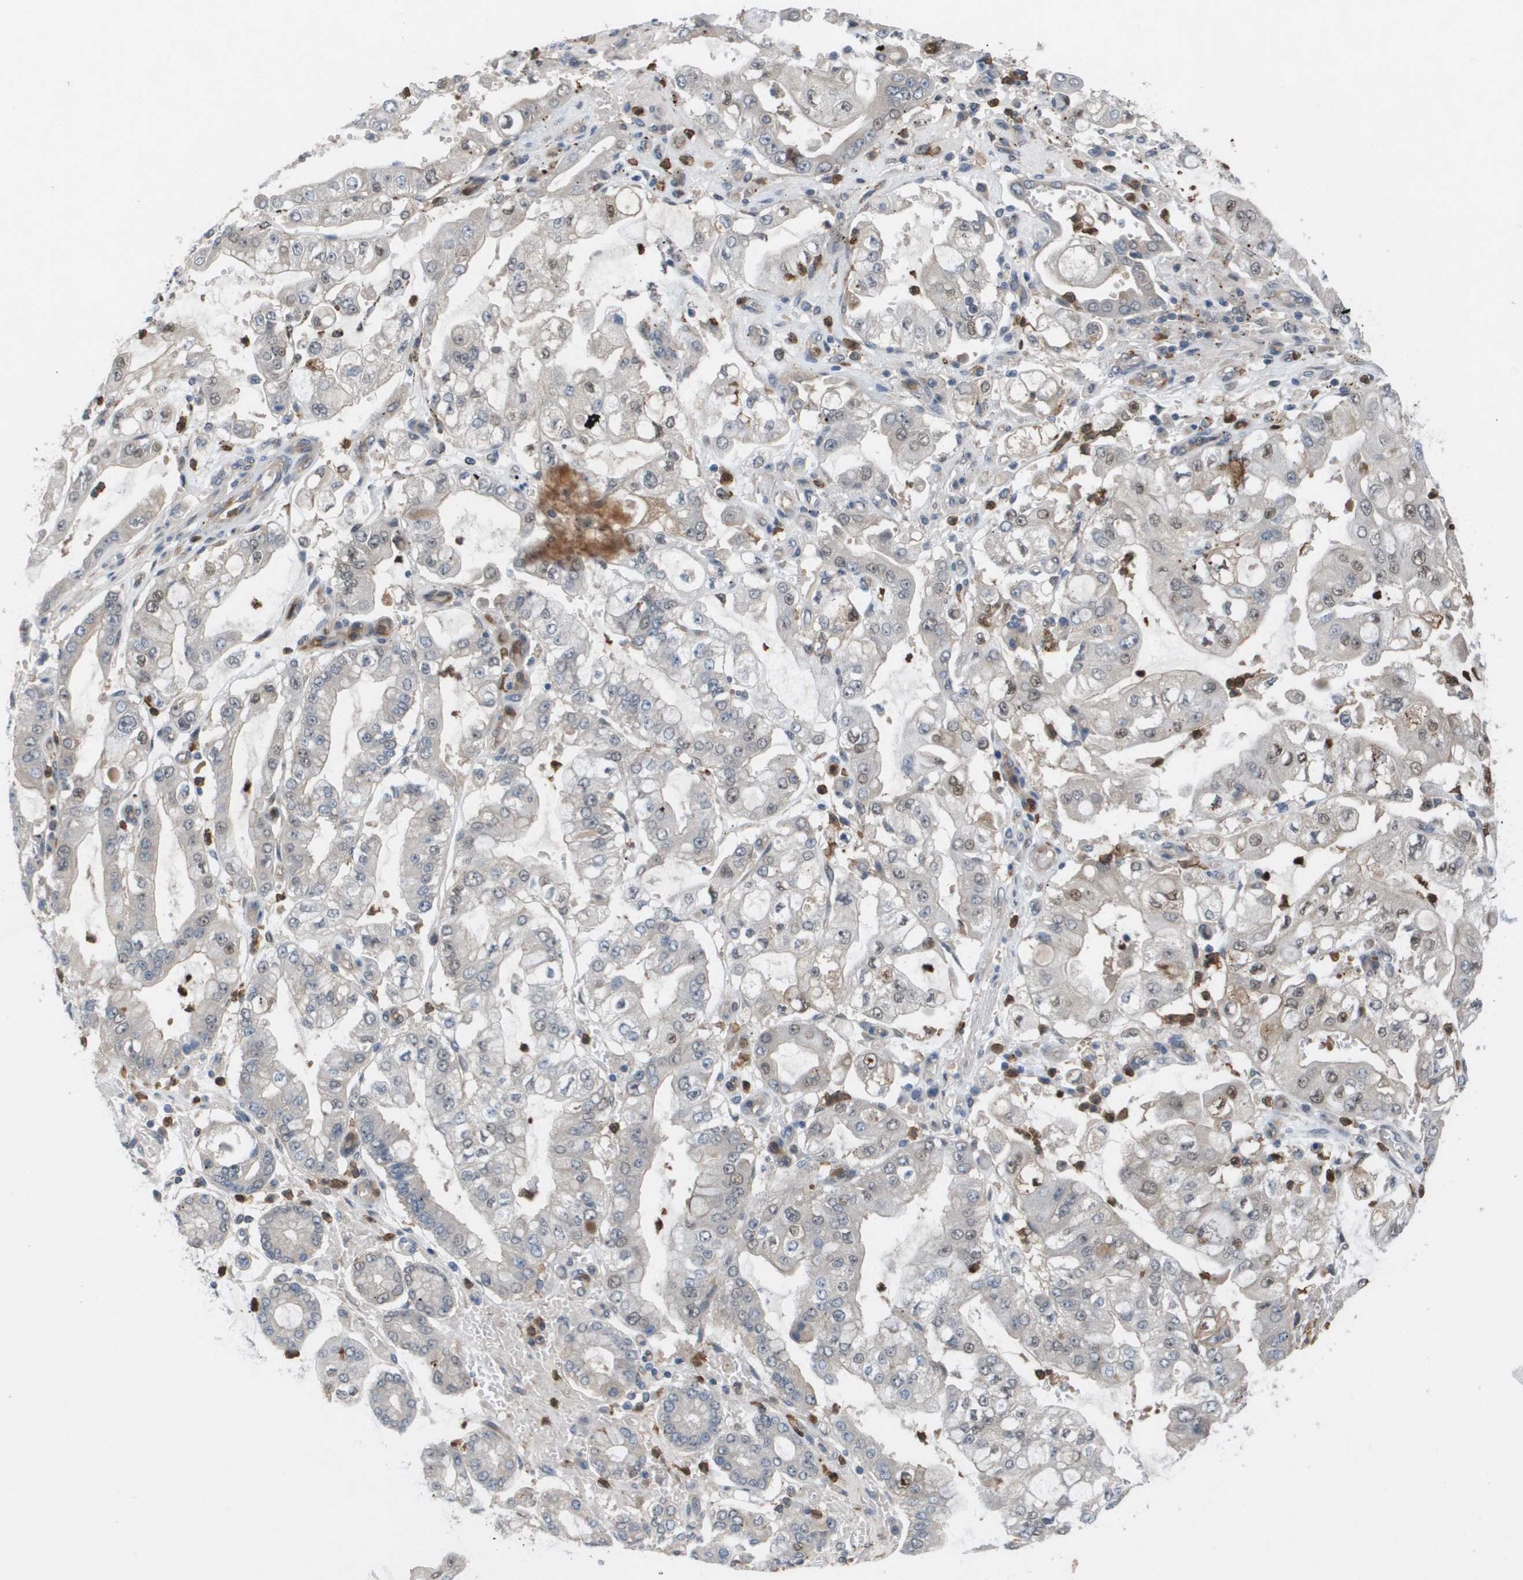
{"staining": {"intensity": "weak", "quantity": "25%-75%", "location": "cytoplasmic/membranous,nuclear"}, "tissue": "stomach cancer", "cell_type": "Tumor cells", "image_type": "cancer", "snomed": [{"axis": "morphology", "description": "Adenocarcinoma, NOS"}, {"axis": "topography", "description": "Stomach"}], "caption": "This photomicrograph shows immunohistochemistry staining of human adenocarcinoma (stomach), with low weak cytoplasmic/membranous and nuclear positivity in about 25%-75% of tumor cells.", "gene": "PALD1", "patient": {"sex": "male", "age": 76}}